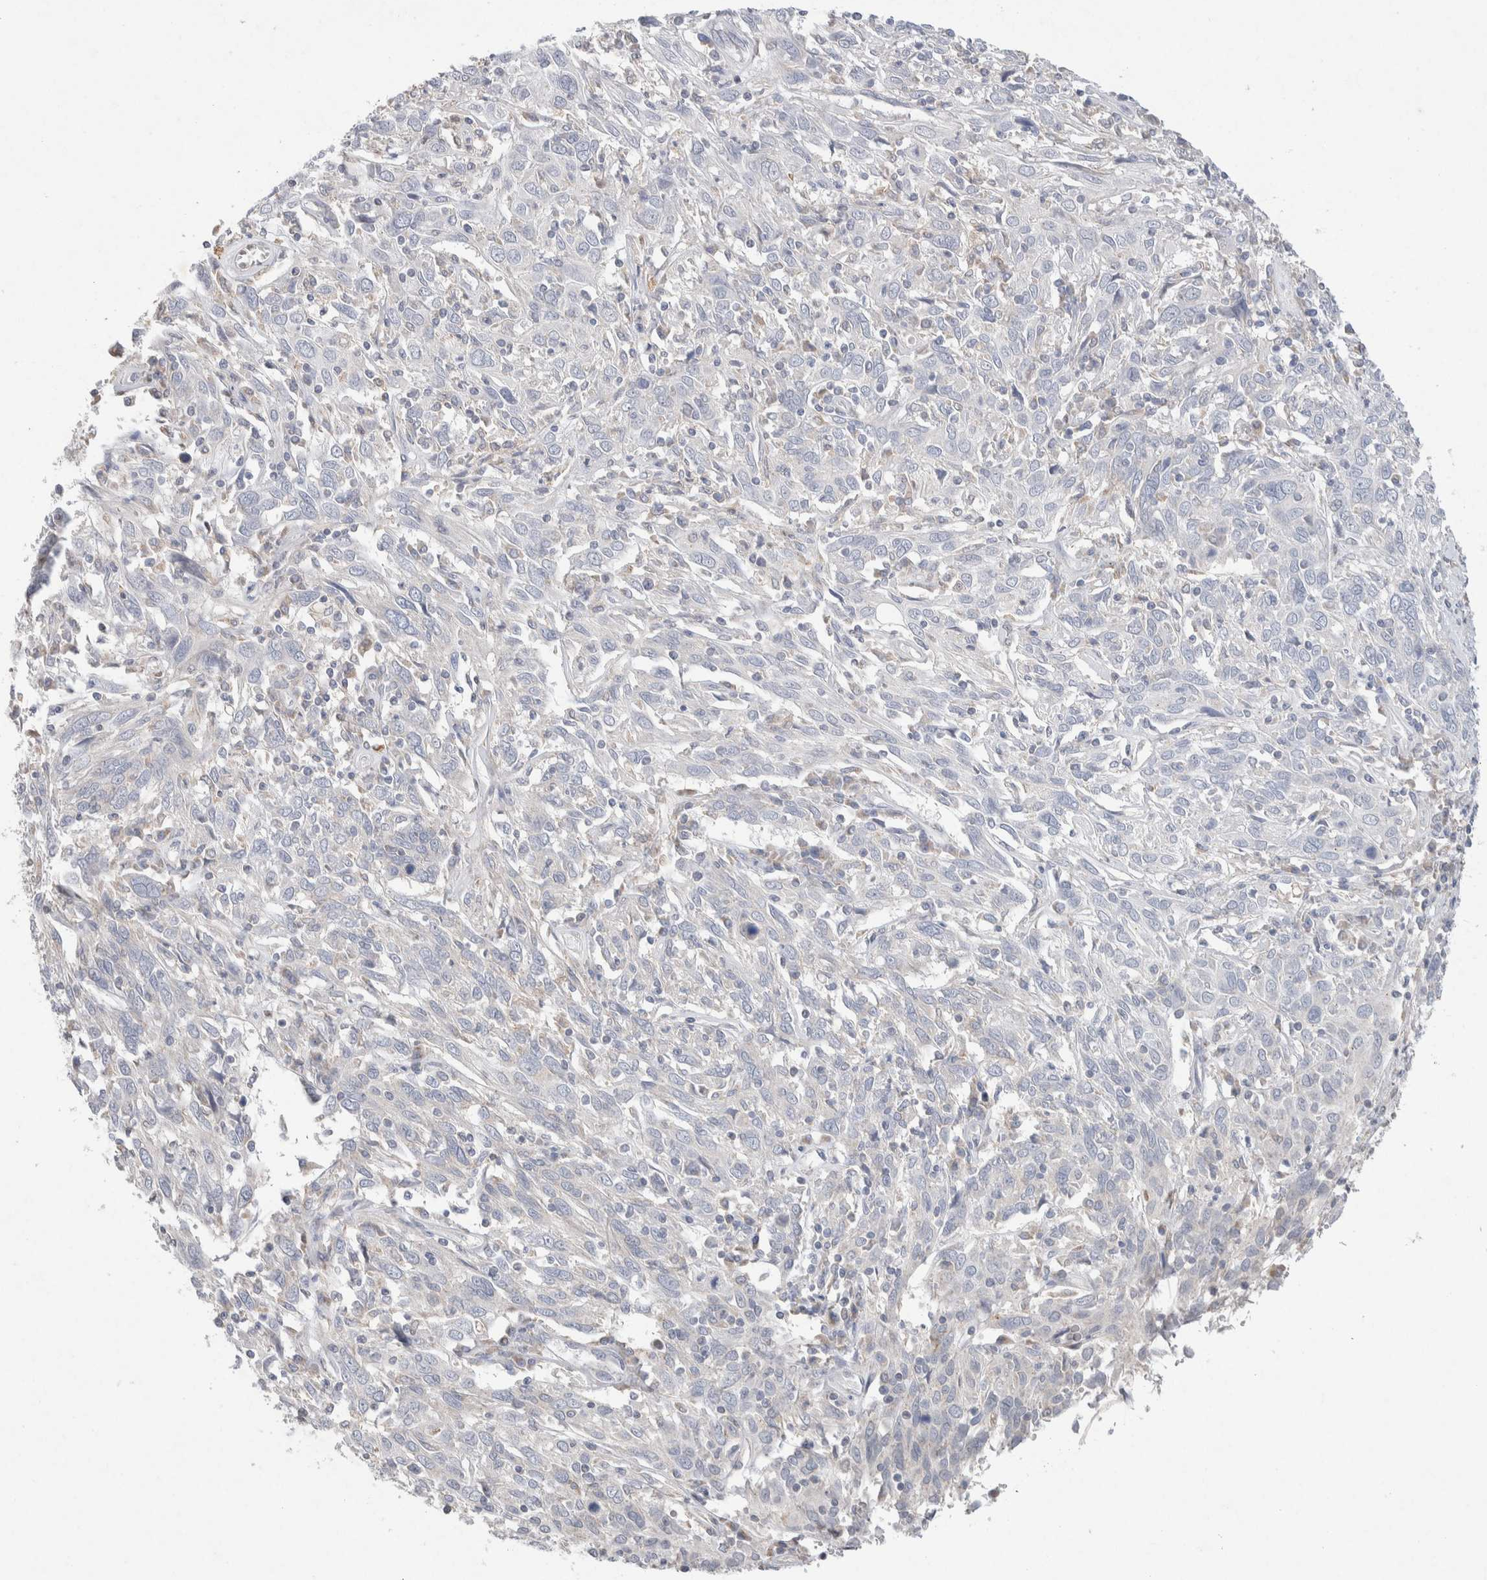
{"staining": {"intensity": "negative", "quantity": "none", "location": "none"}, "tissue": "cervical cancer", "cell_type": "Tumor cells", "image_type": "cancer", "snomed": [{"axis": "morphology", "description": "Squamous cell carcinoma, NOS"}, {"axis": "topography", "description": "Cervix"}], "caption": "Immunohistochemistry histopathology image of squamous cell carcinoma (cervical) stained for a protein (brown), which exhibits no staining in tumor cells.", "gene": "CMTM4", "patient": {"sex": "female", "age": 46}}